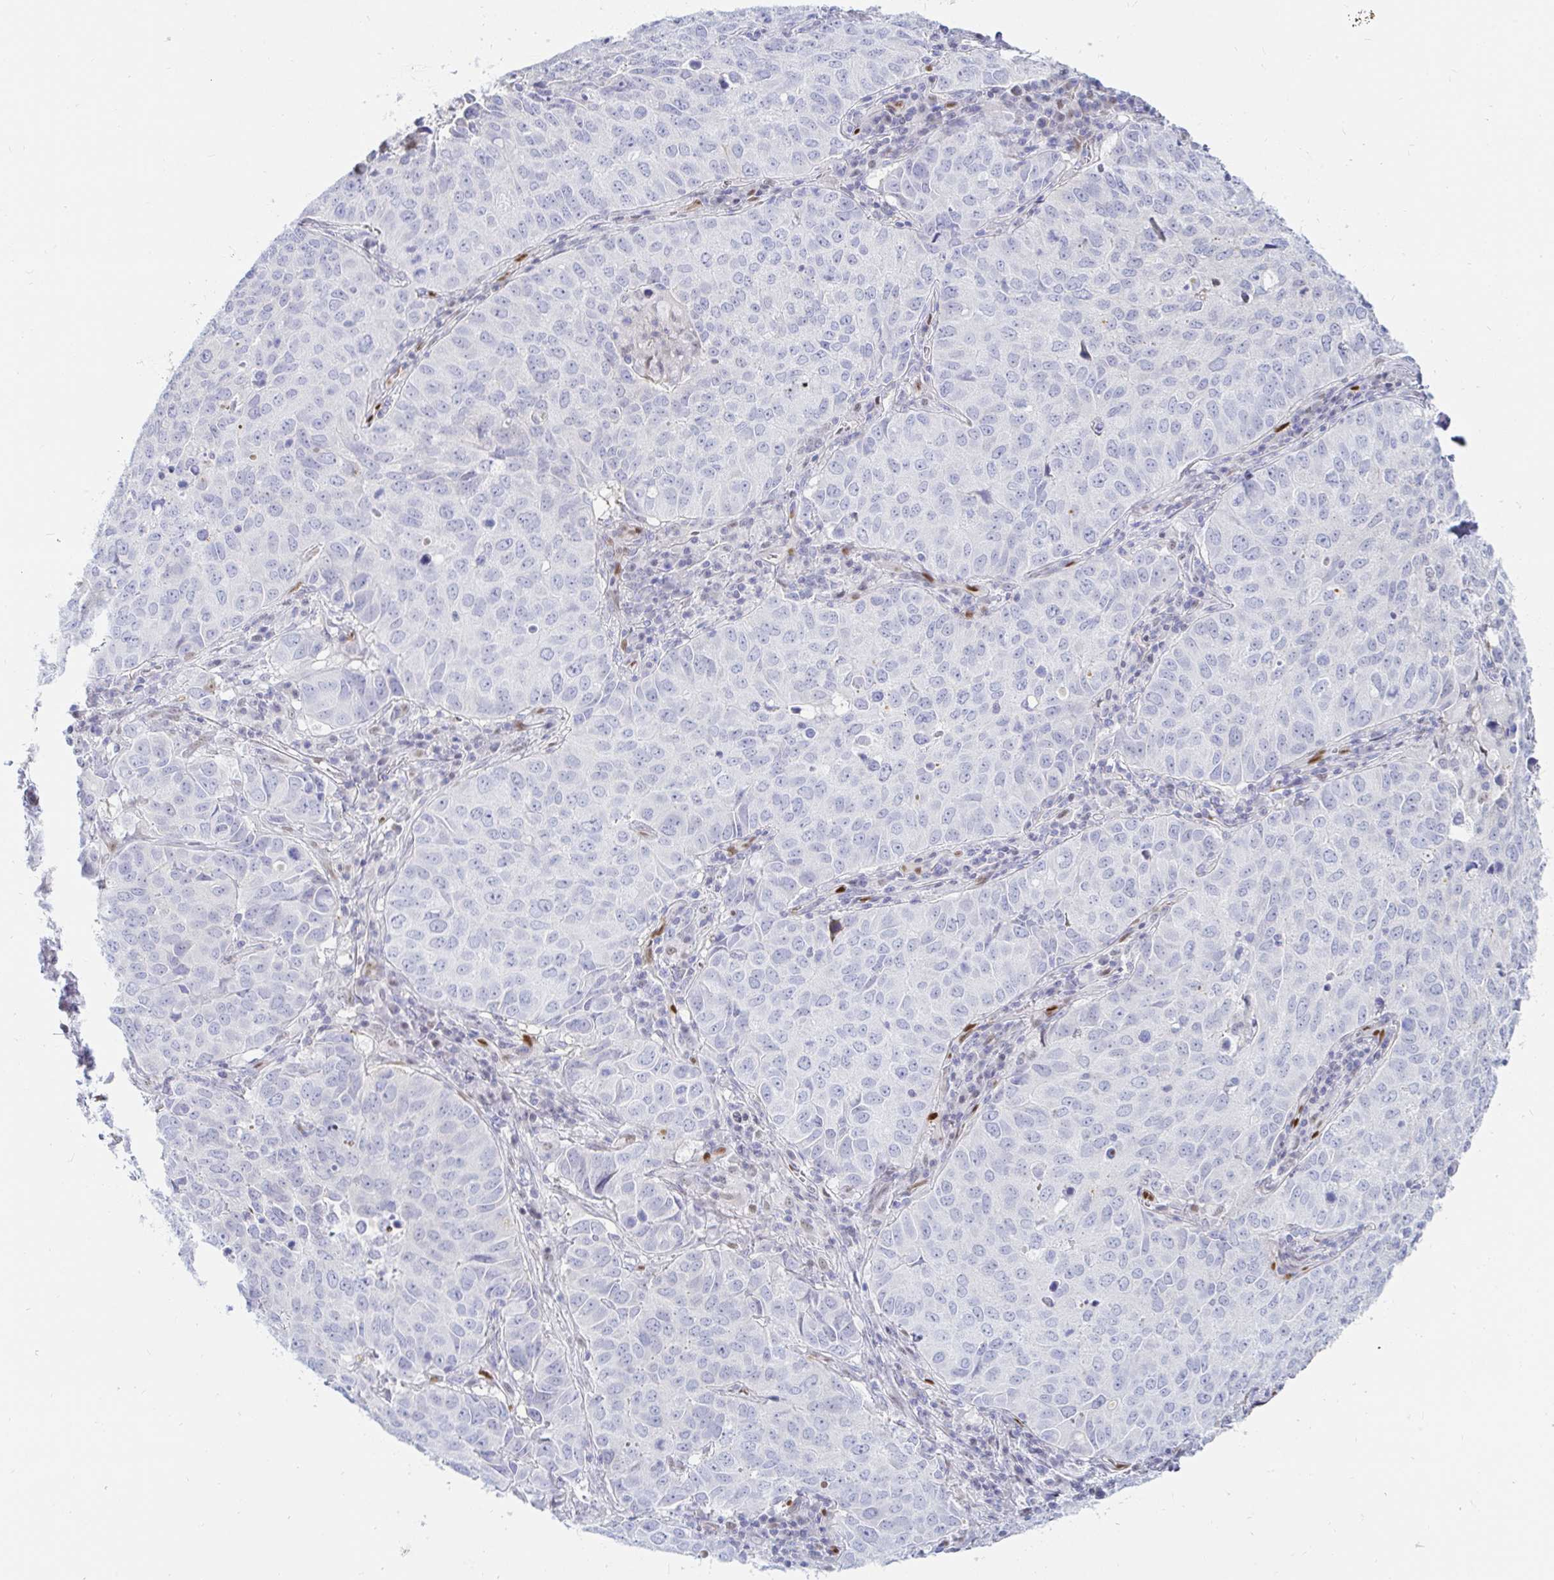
{"staining": {"intensity": "negative", "quantity": "none", "location": "none"}, "tissue": "lung cancer", "cell_type": "Tumor cells", "image_type": "cancer", "snomed": [{"axis": "morphology", "description": "Adenocarcinoma, NOS"}, {"axis": "topography", "description": "Lung"}], "caption": "Tumor cells show no significant protein expression in lung cancer (adenocarcinoma).", "gene": "HINFP", "patient": {"sex": "female", "age": 50}}